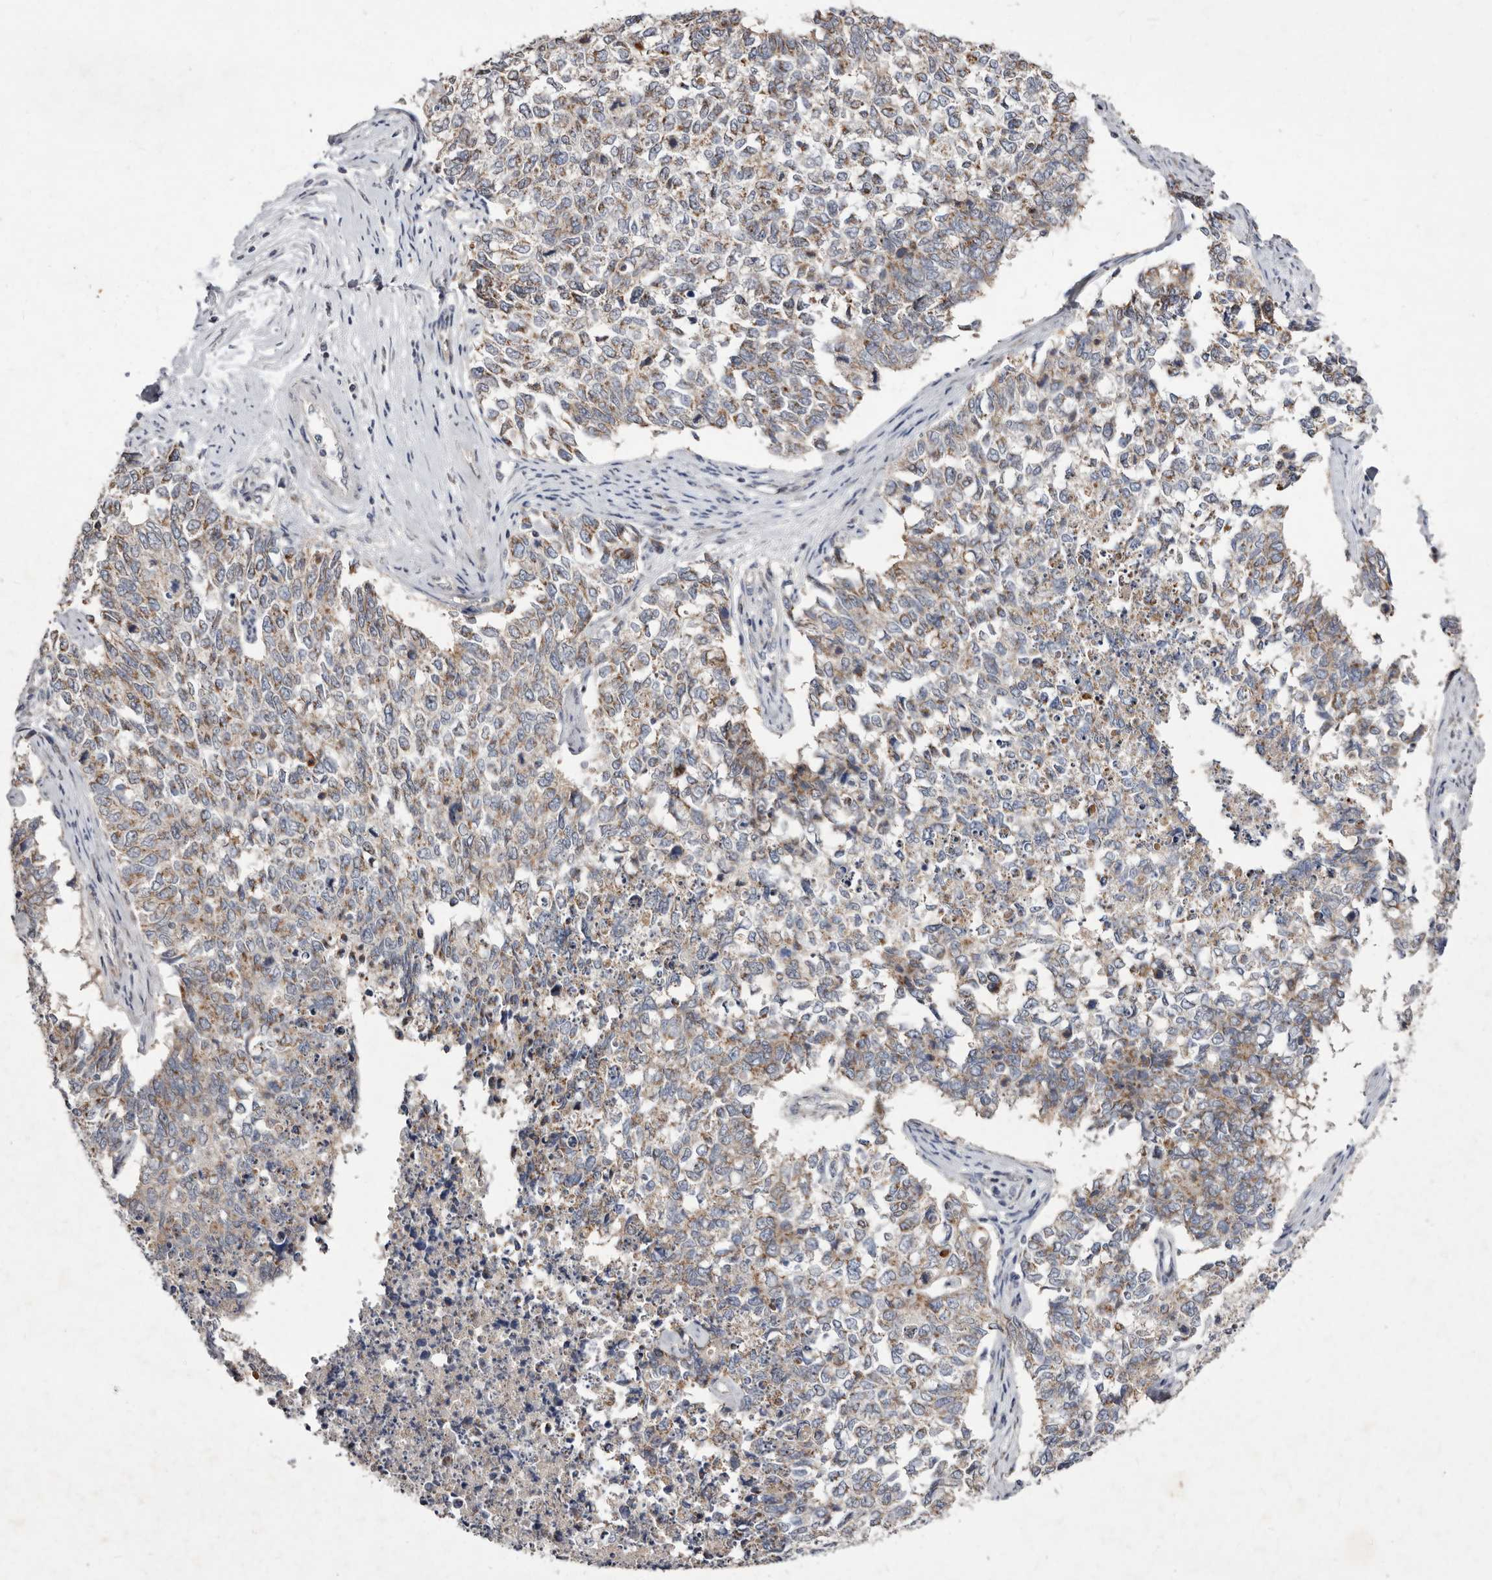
{"staining": {"intensity": "weak", "quantity": ">75%", "location": "cytoplasmic/membranous"}, "tissue": "cervical cancer", "cell_type": "Tumor cells", "image_type": "cancer", "snomed": [{"axis": "morphology", "description": "Squamous cell carcinoma, NOS"}, {"axis": "topography", "description": "Cervix"}], "caption": "Immunohistochemical staining of human cervical cancer demonstrates weak cytoplasmic/membranous protein positivity in approximately >75% of tumor cells.", "gene": "TIMM17B", "patient": {"sex": "female", "age": 63}}